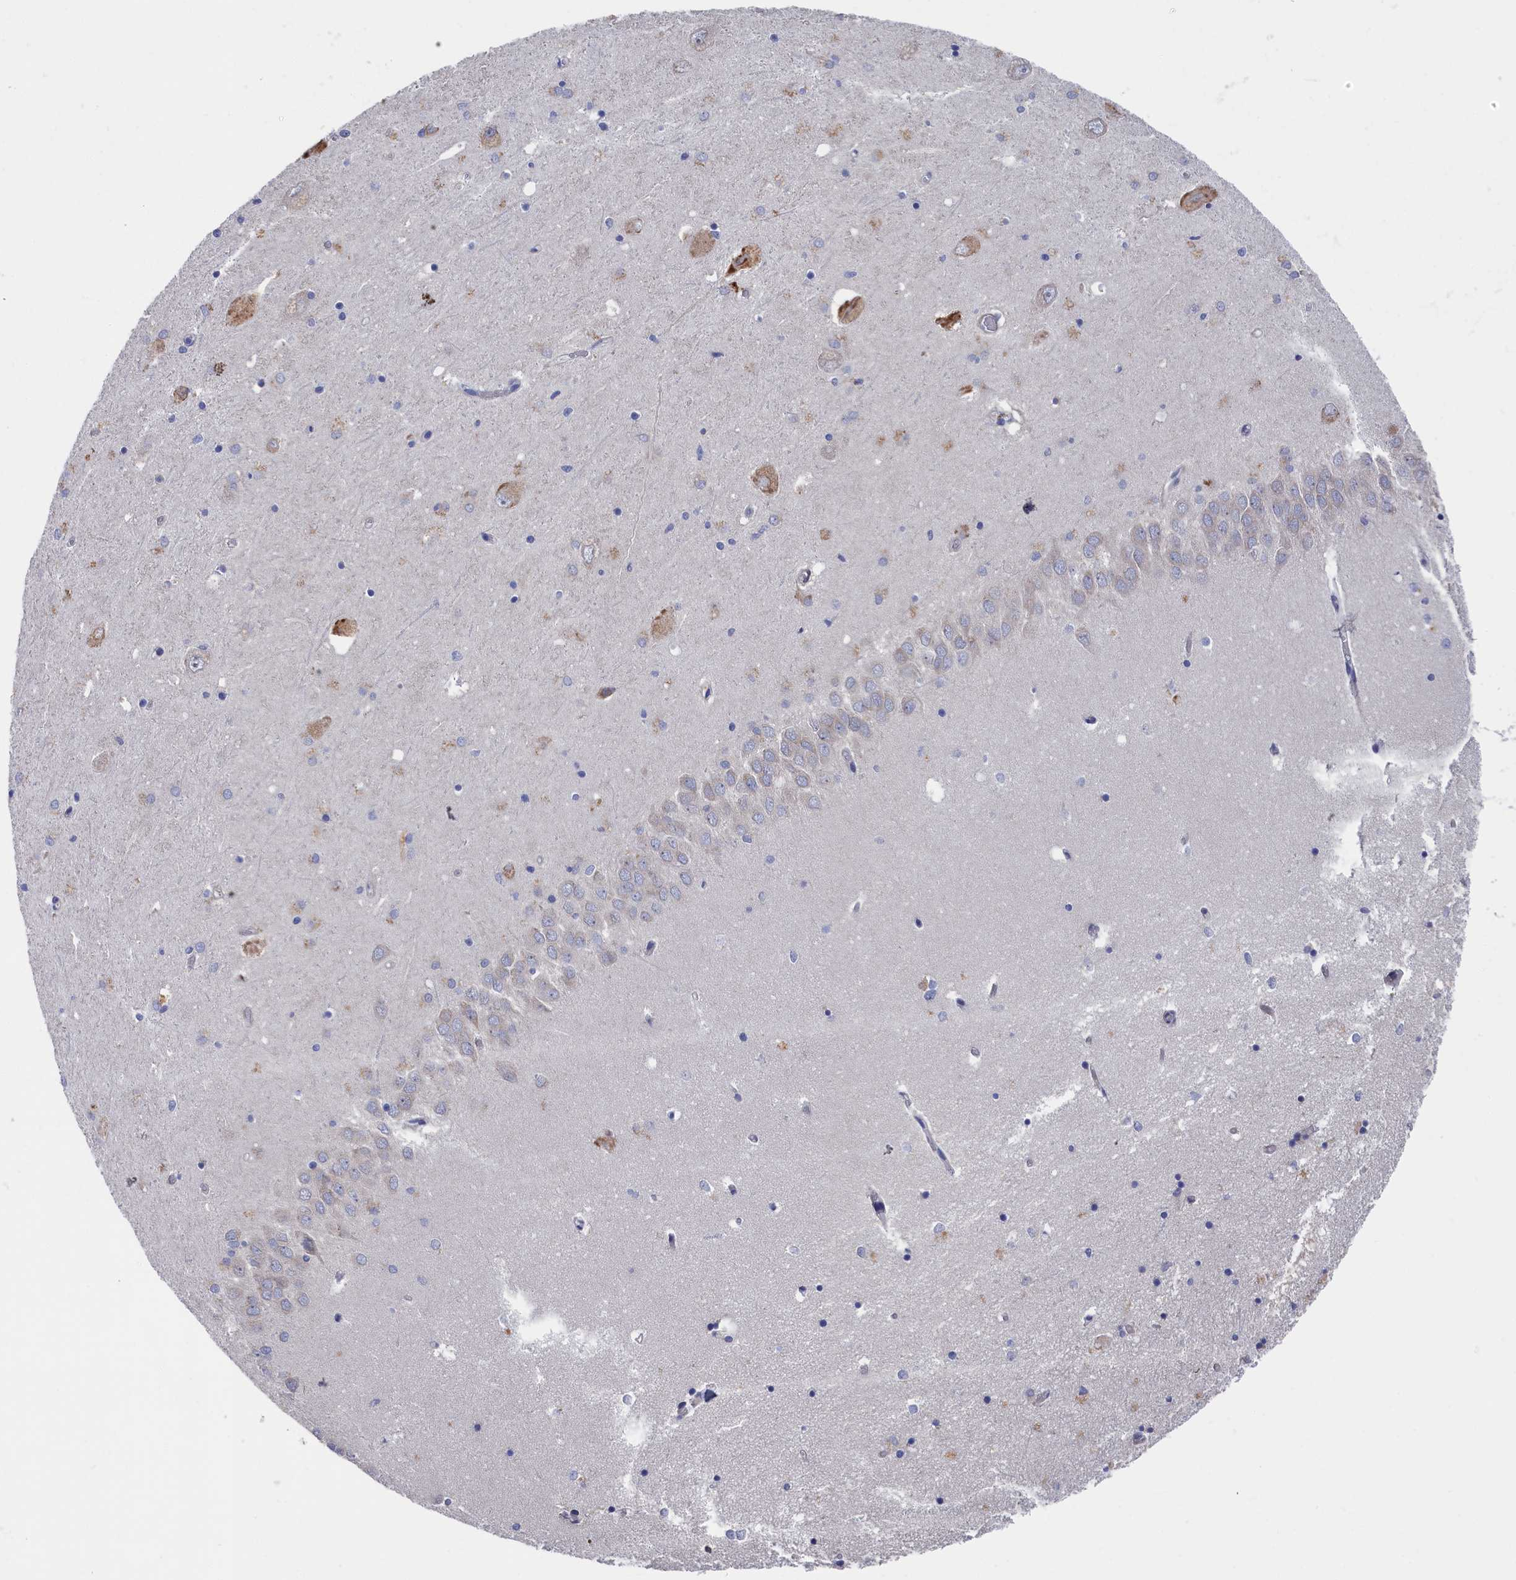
{"staining": {"intensity": "negative", "quantity": "none", "location": "none"}, "tissue": "hippocampus", "cell_type": "Glial cells", "image_type": "normal", "snomed": [{"axis": "morphology", "description": "Normal tissue, NOS"}, {"axis": "topography", "description": "Hippocampus"}], "caption": "This image is of unremarkable hippocampus stained with immunohistochemistry (IHC) to label a protein in brown with the nuclei are counter-stained blue. There is no staining in glial cells. (Brightfield microscopy of DAB immunohistochemistry at high magnification).", "gene": "CYB5D2", "patient": {"sex": "male", "age": 70}}